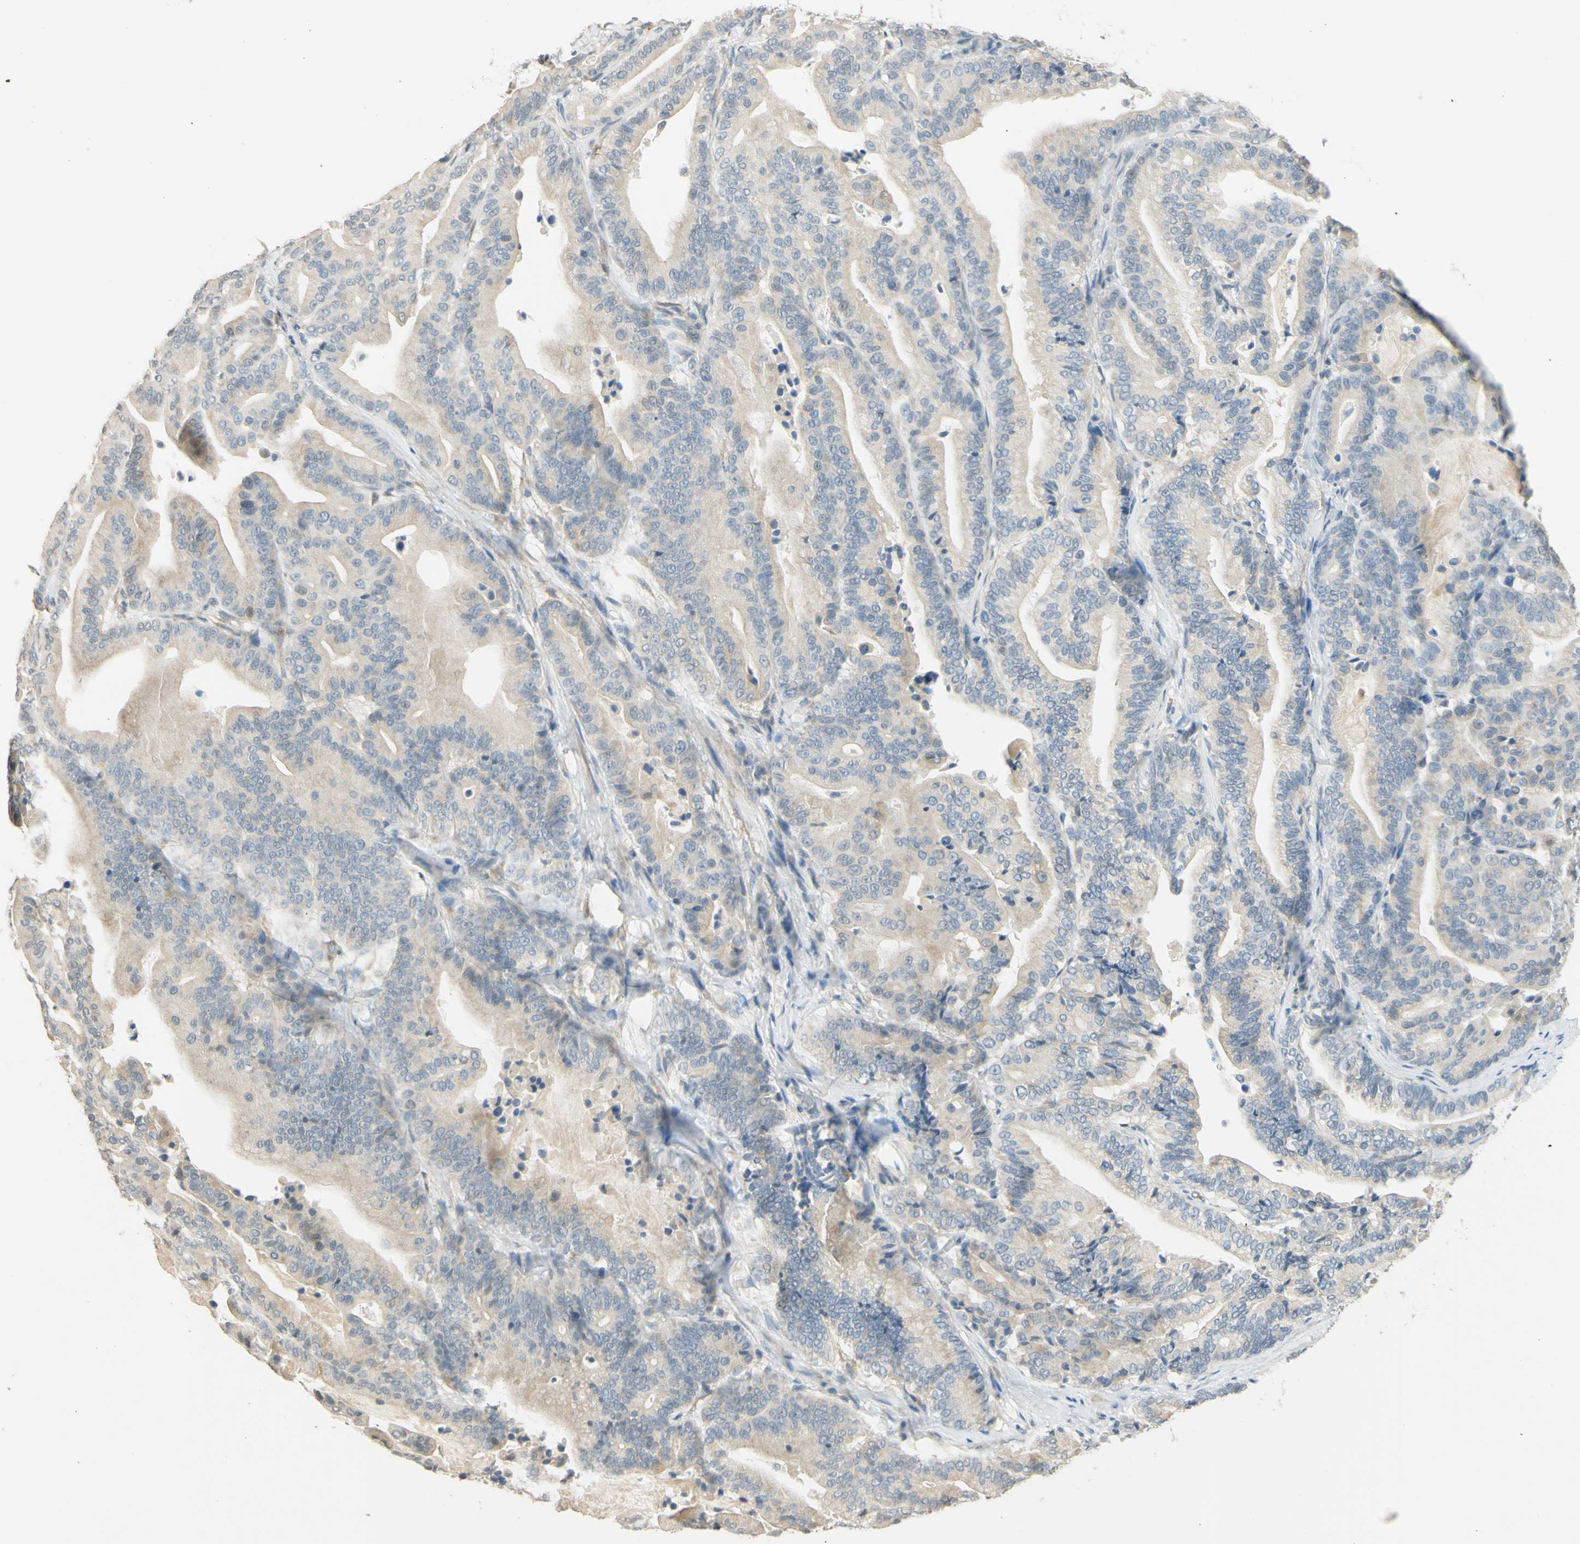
{"staining": {"intensity": "weak", "quantity": "25%-75%", "location": "cytoplasmic/membranous"}, "tissue": "pancreatic cancer", "cell_type": "Tumor cells", "image_type": "cancer", "snomed": [{"axis": "morphology", "description": "Adenocarcinoma, NOS"}, {"axis": "topography", "description": "Pancreas"}], "caption": "DAB (3,3'-diaminobenzidine) immunohistochemical staining of human adenocarcinoma (pancreatic) reveals weak cytoplasmic/membranous protein expression in about 25%-75% of tumor cells.", "gene": "MAG", "patient": {"sex": "male", "age": 63}}